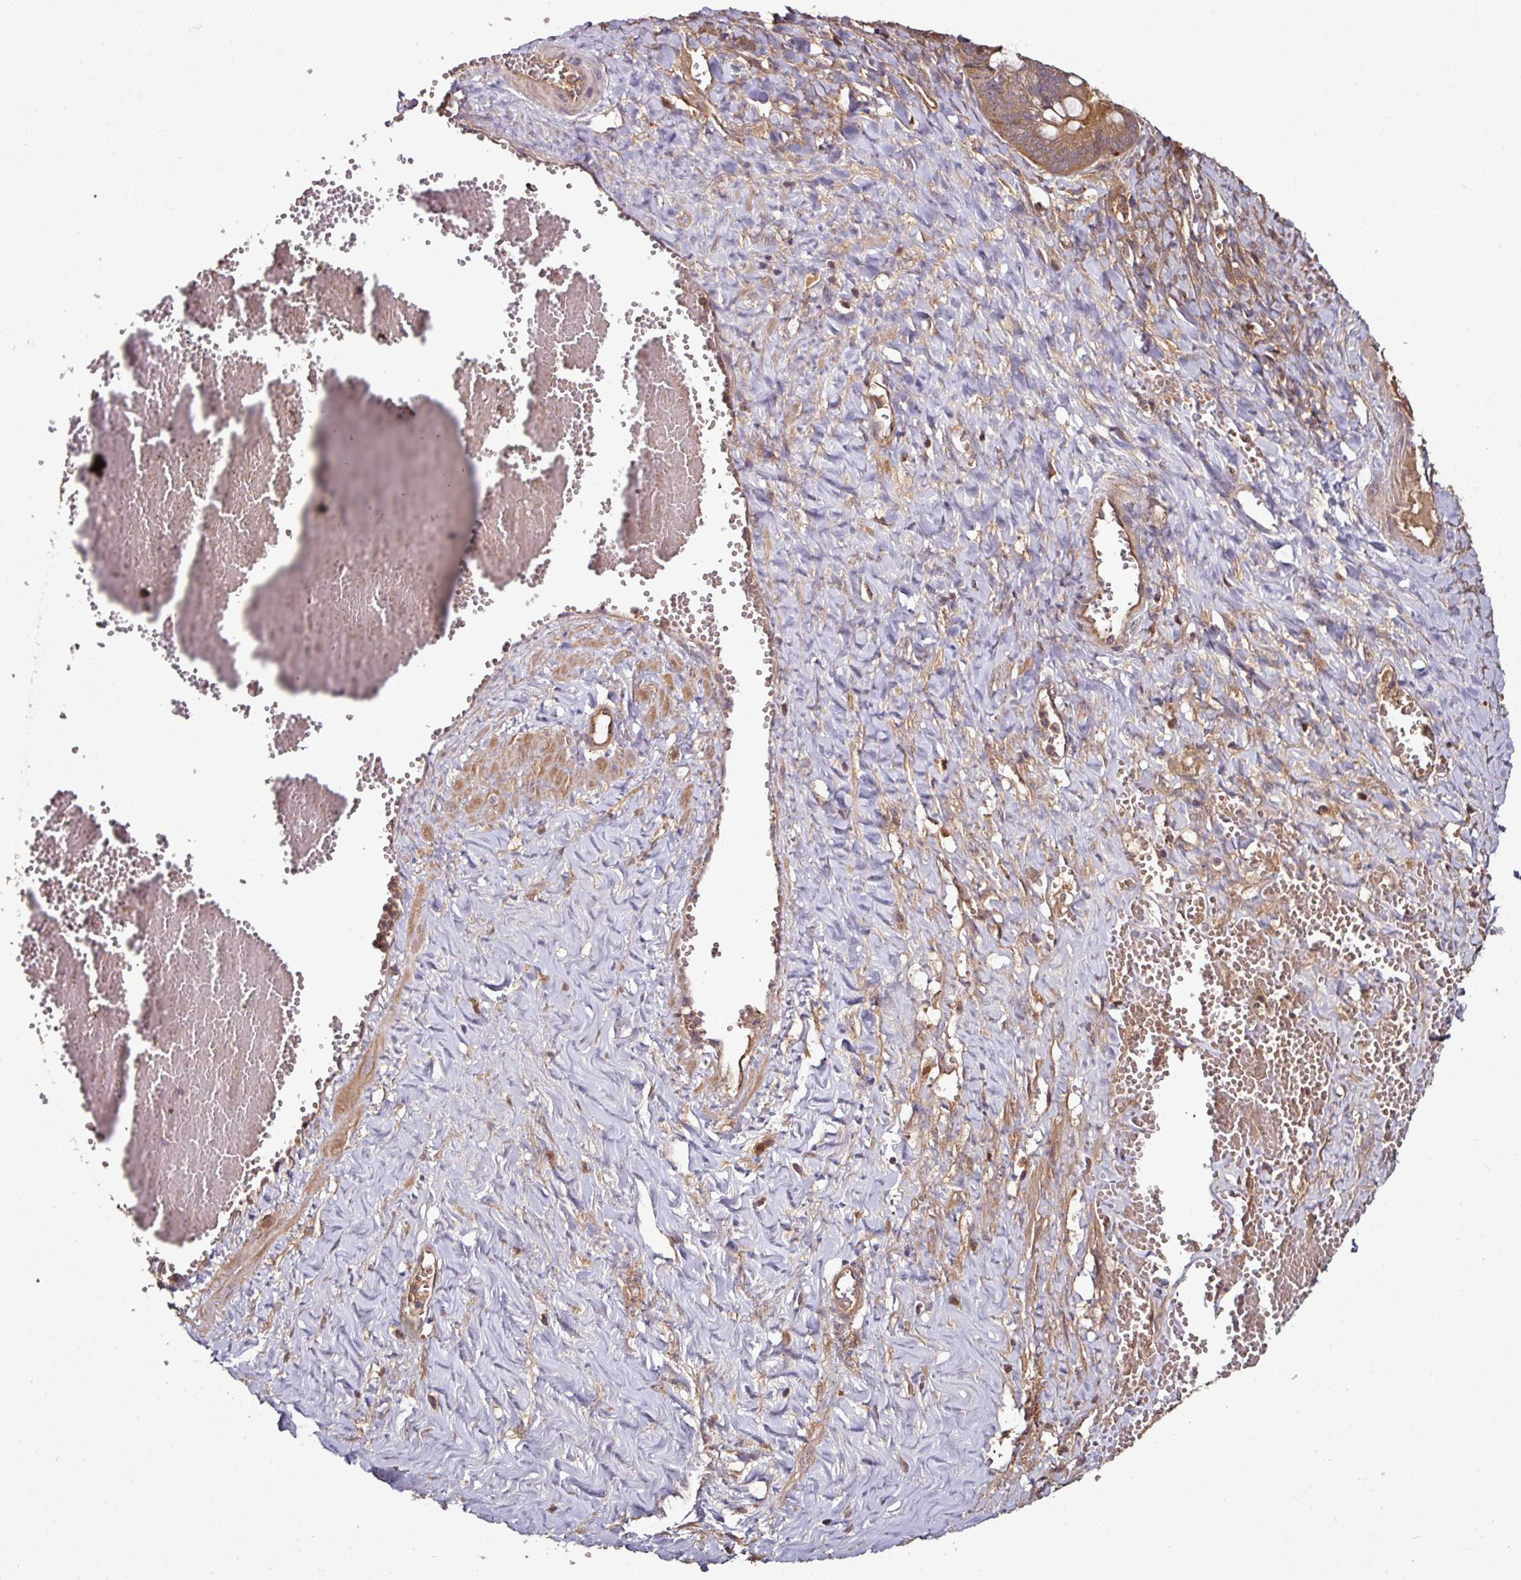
{"staining": {"intensity": "moderate", "quantity": ">75%", "location": "cytoplasmic/membranous"}, "tissue": "ovarian cancer", "cell_type": "Tumor cells", "image_type": "cancer", "snomed": [{"axis": "morphology", "description": "Cystadenocarcinoma, mucinous, NOS"}, {"axis": "topography", "description": "Ovary"}], "caption": "Protein expression analysis of human mucinous cystadenocarcinoma (ovarian) reveals moderate cytoplasmic/membranous staining in approximately >75% of tumor cells.", "gene": "GNPDA1", "patient": {"sex": "female", "age": 73}}